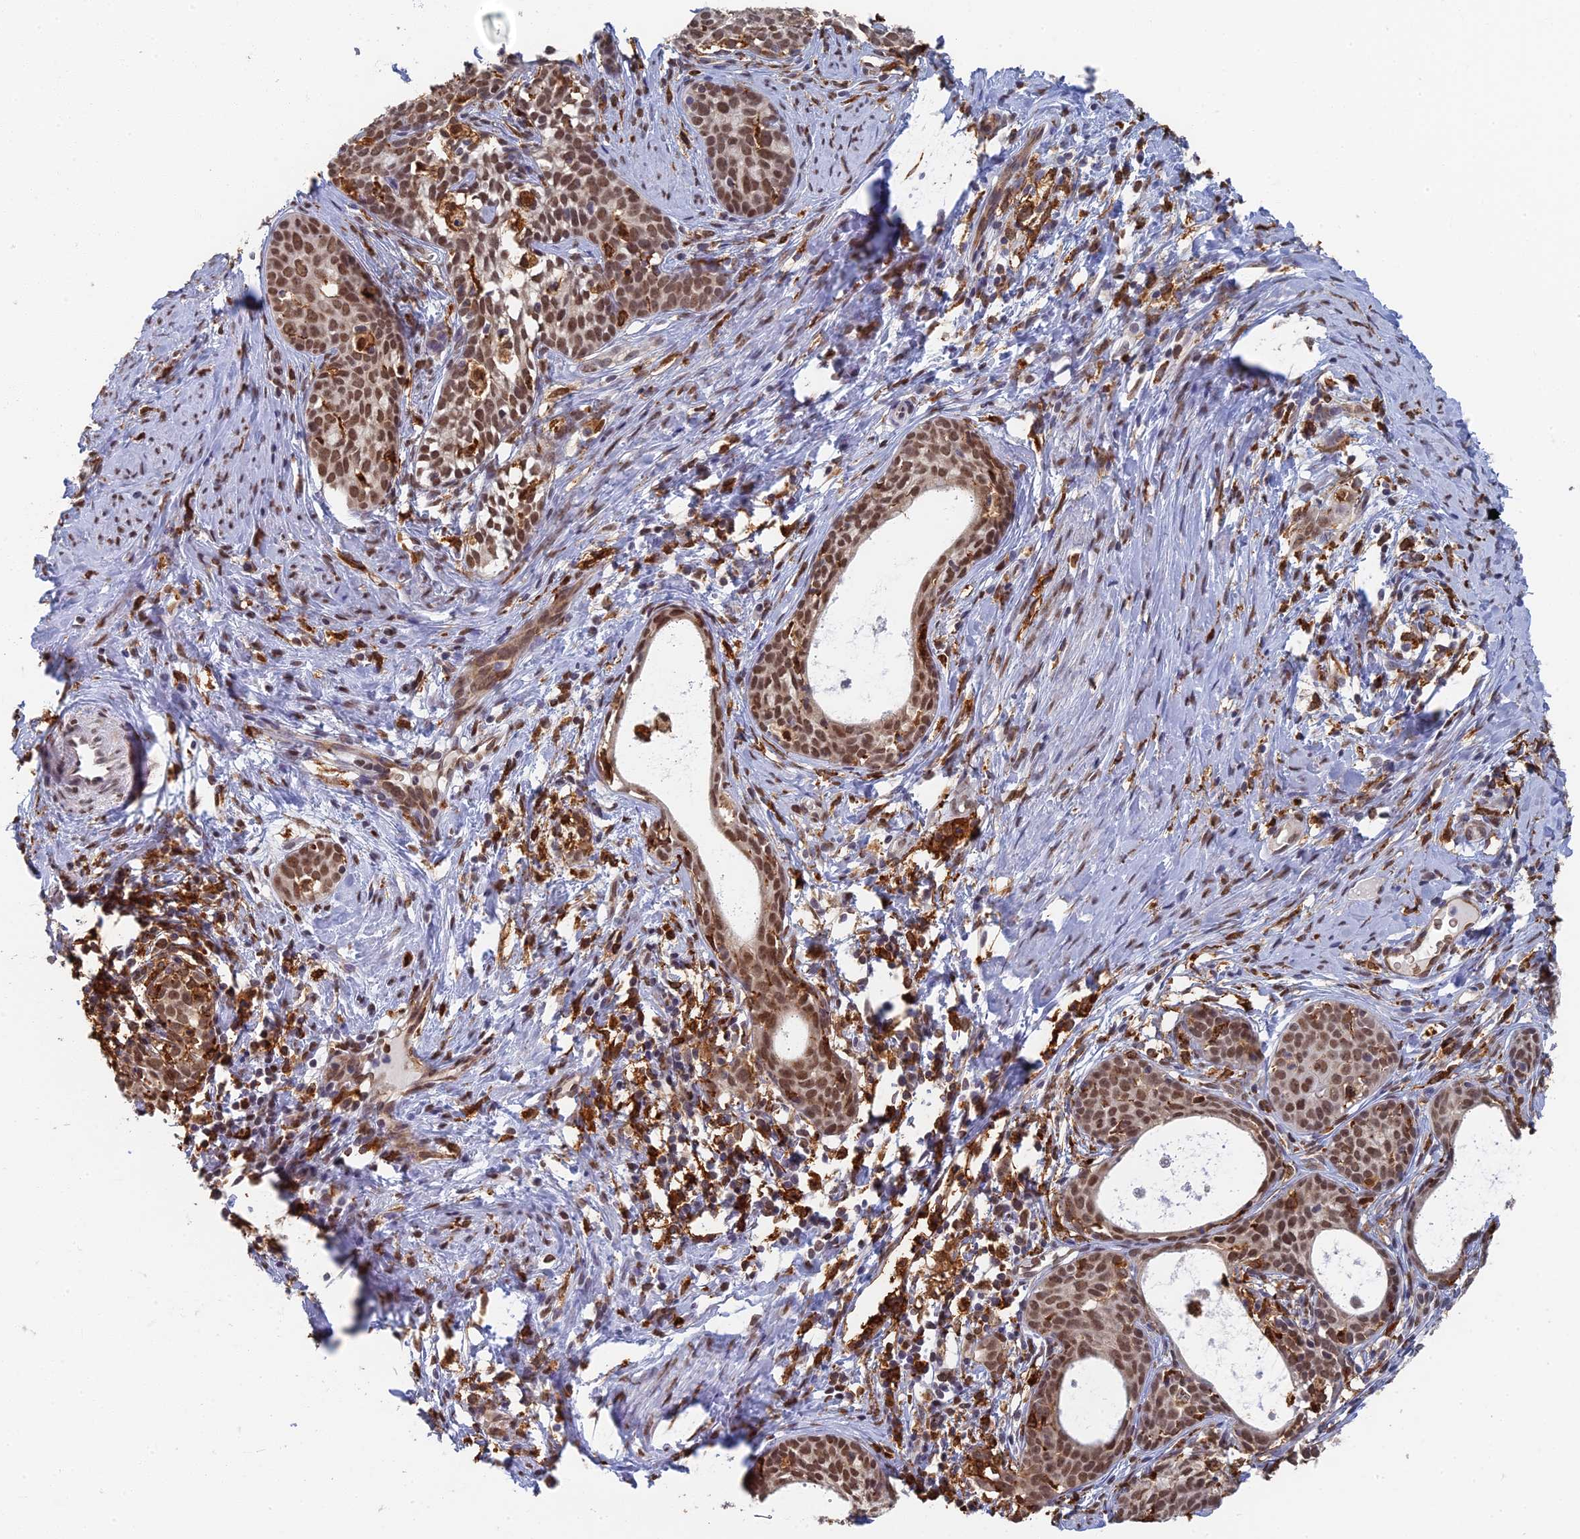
{"staining": {"intensity": "moderate", "quantity": ">75%", "location": "nuclear"}, "tissue": "cervical cancer", "cell_type": "Tumor cells", "image_type": "cancer", "snomed": [{"axis": "morphology", "description": "Squamous cell carcinoma, NOS"}, {"axis": "topography", "description": "Cervix"}], "caption": "The image demonstrates staining of squamous cell carcinoma (cervical), revealing moderate nuclear protein expression (brown color) within tumor cells. (DAB IHC with brightfield microscopy, high magnification).", "gene": "GPATCH1", "patient": {"sex": "female", "age": 52}}